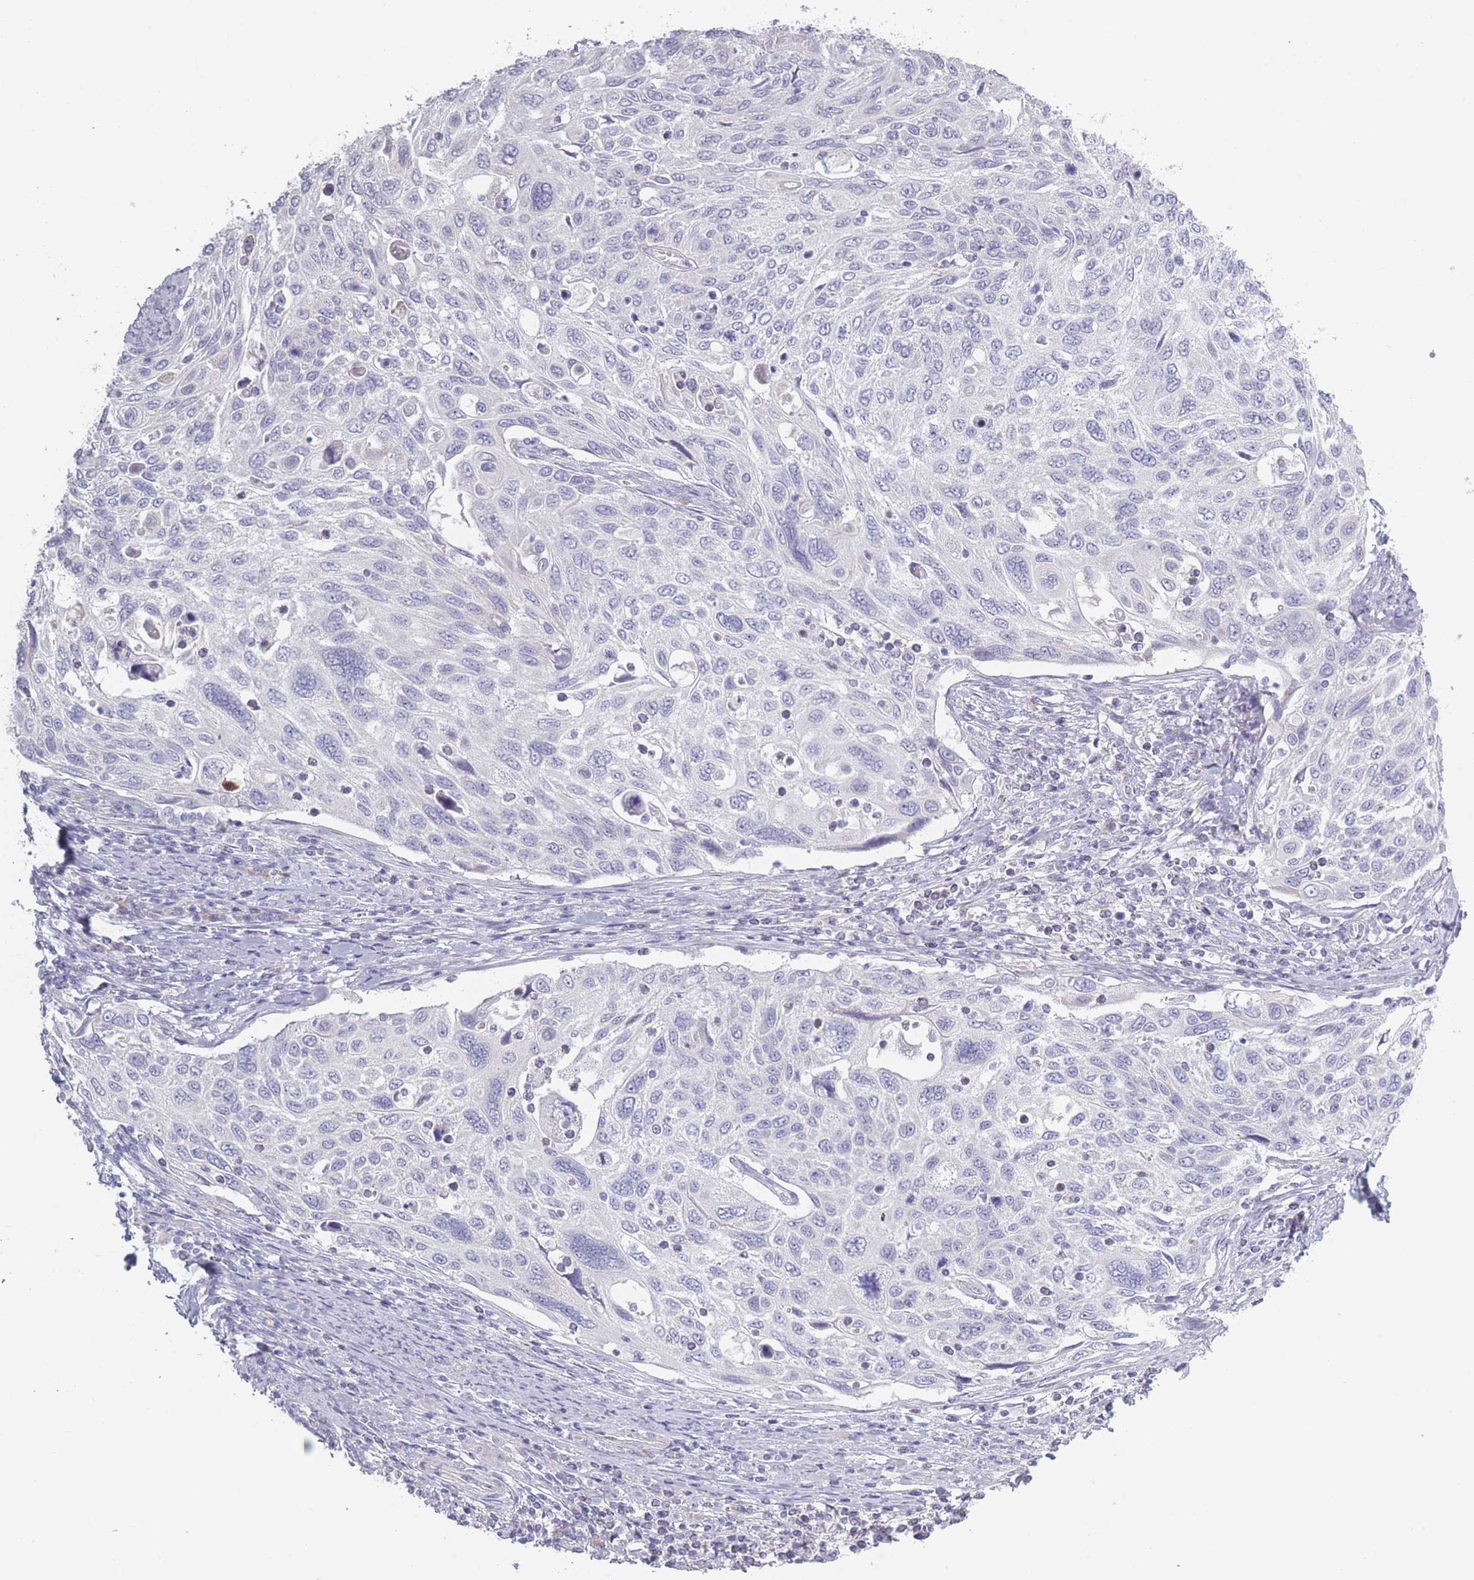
{"staining": {"intensity": "negative", "quantity": "none", "location": "none"}, "tissue": "cervical cancer", "cell_type": "Tumor cells", "image_type": "cancer", "snomed": [{"axis": "morphology", "description": "Squamous cell carcinoma, NOS"}, {"axis": "topography", "description": "Cervix"}], "caption": "Cervical squamous cell carcinoma stained for a protein using IHC shows no positivity tumor cells.", "gene": "RASL10B", "patient": {"sex": "female", "age": 70}}